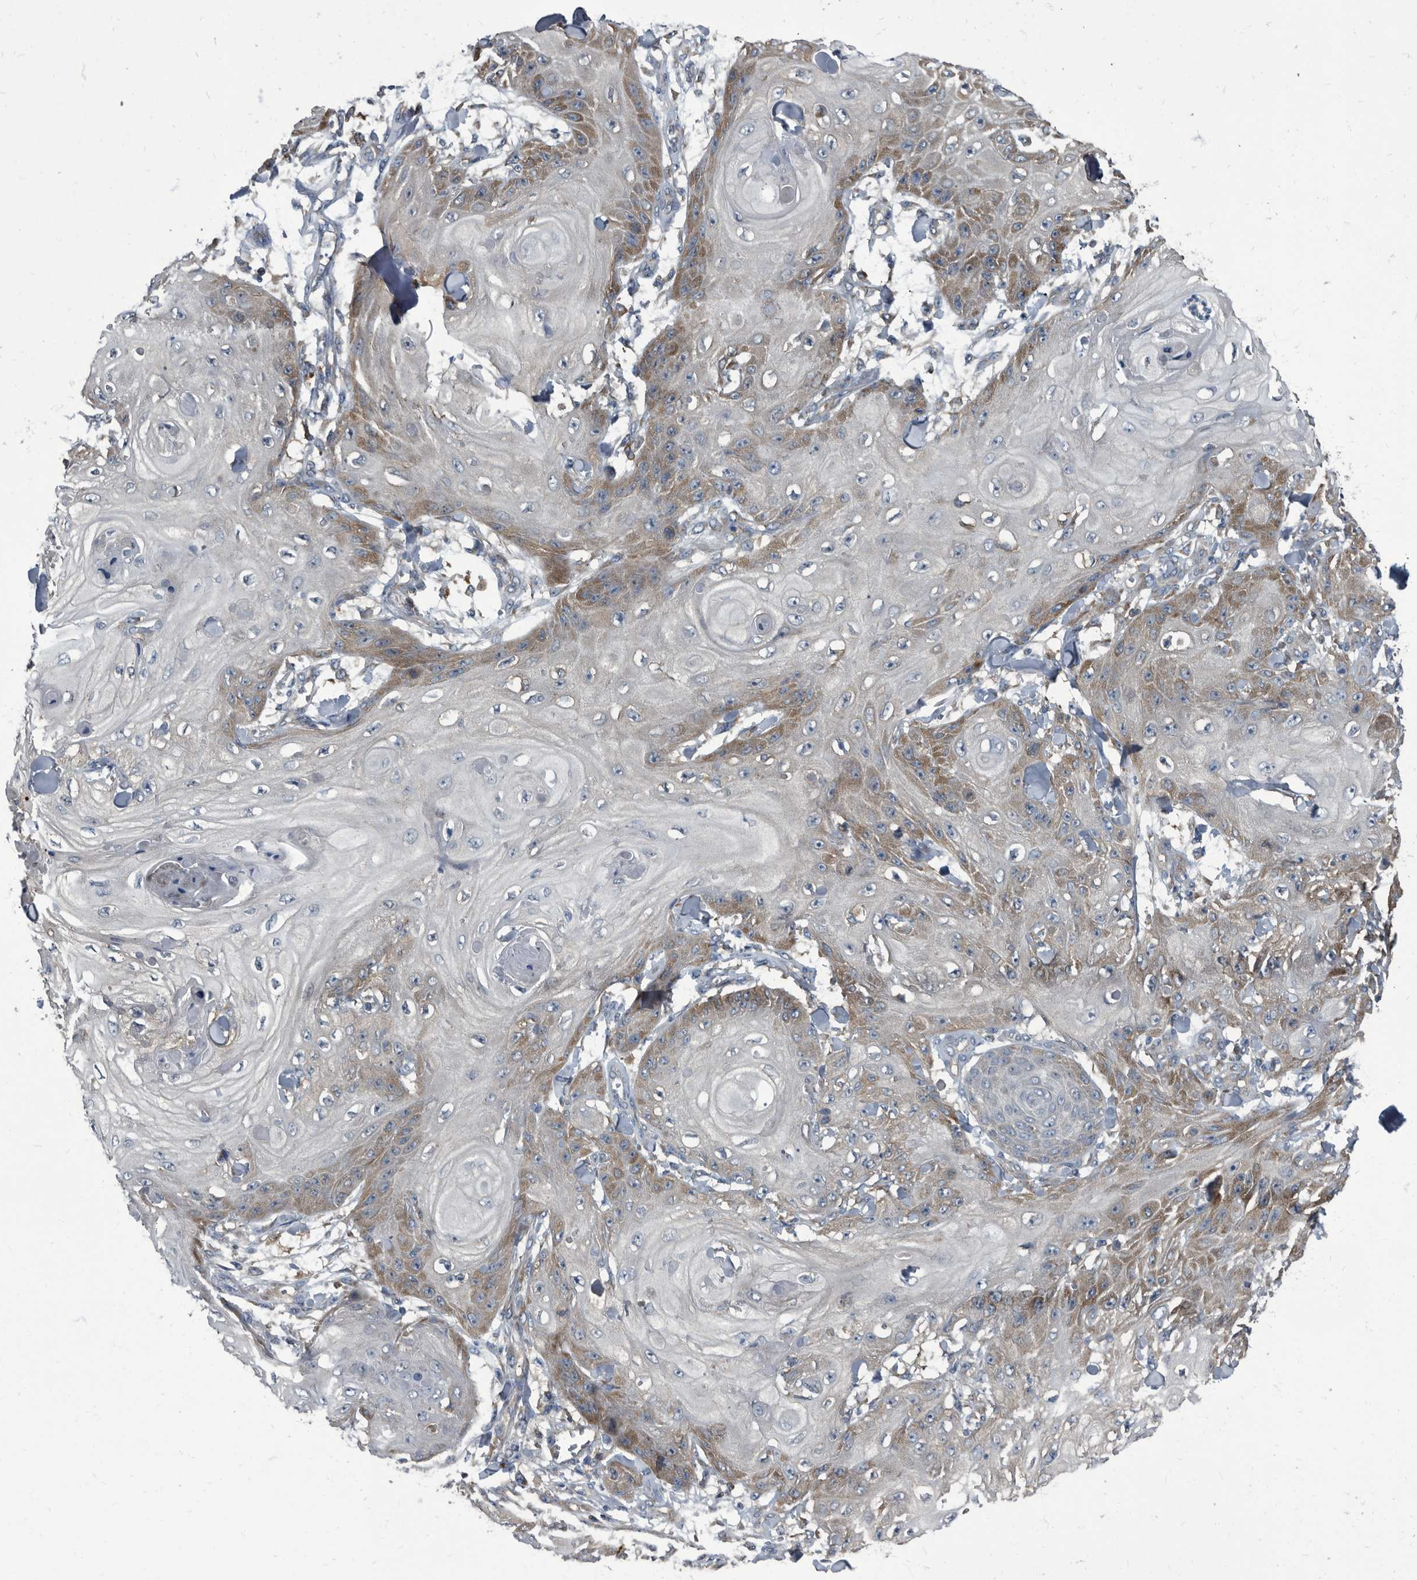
{"staining": {"intensity": "moderate", "quantity": "<25%", "location": "cytoplasmic/membranous"}, "tissue": "skin cancer", "cell_type": "Tumor cells", "image_type": "cancer", "snomed": [{"axis": "morphology", "description": "Squamous cell carcinoma, NOS"}, {"axis": "topography", "description": "Skin"}], "caption": "Immunohistochemical staining of human squamous cell carcinoma (skin) exhibits low levels of moderate cytoplasmic/membranous expression in approximately <25% of tumor cells.", "gene": "CDV3", "patient": {"sex": "male", "age": 74}}